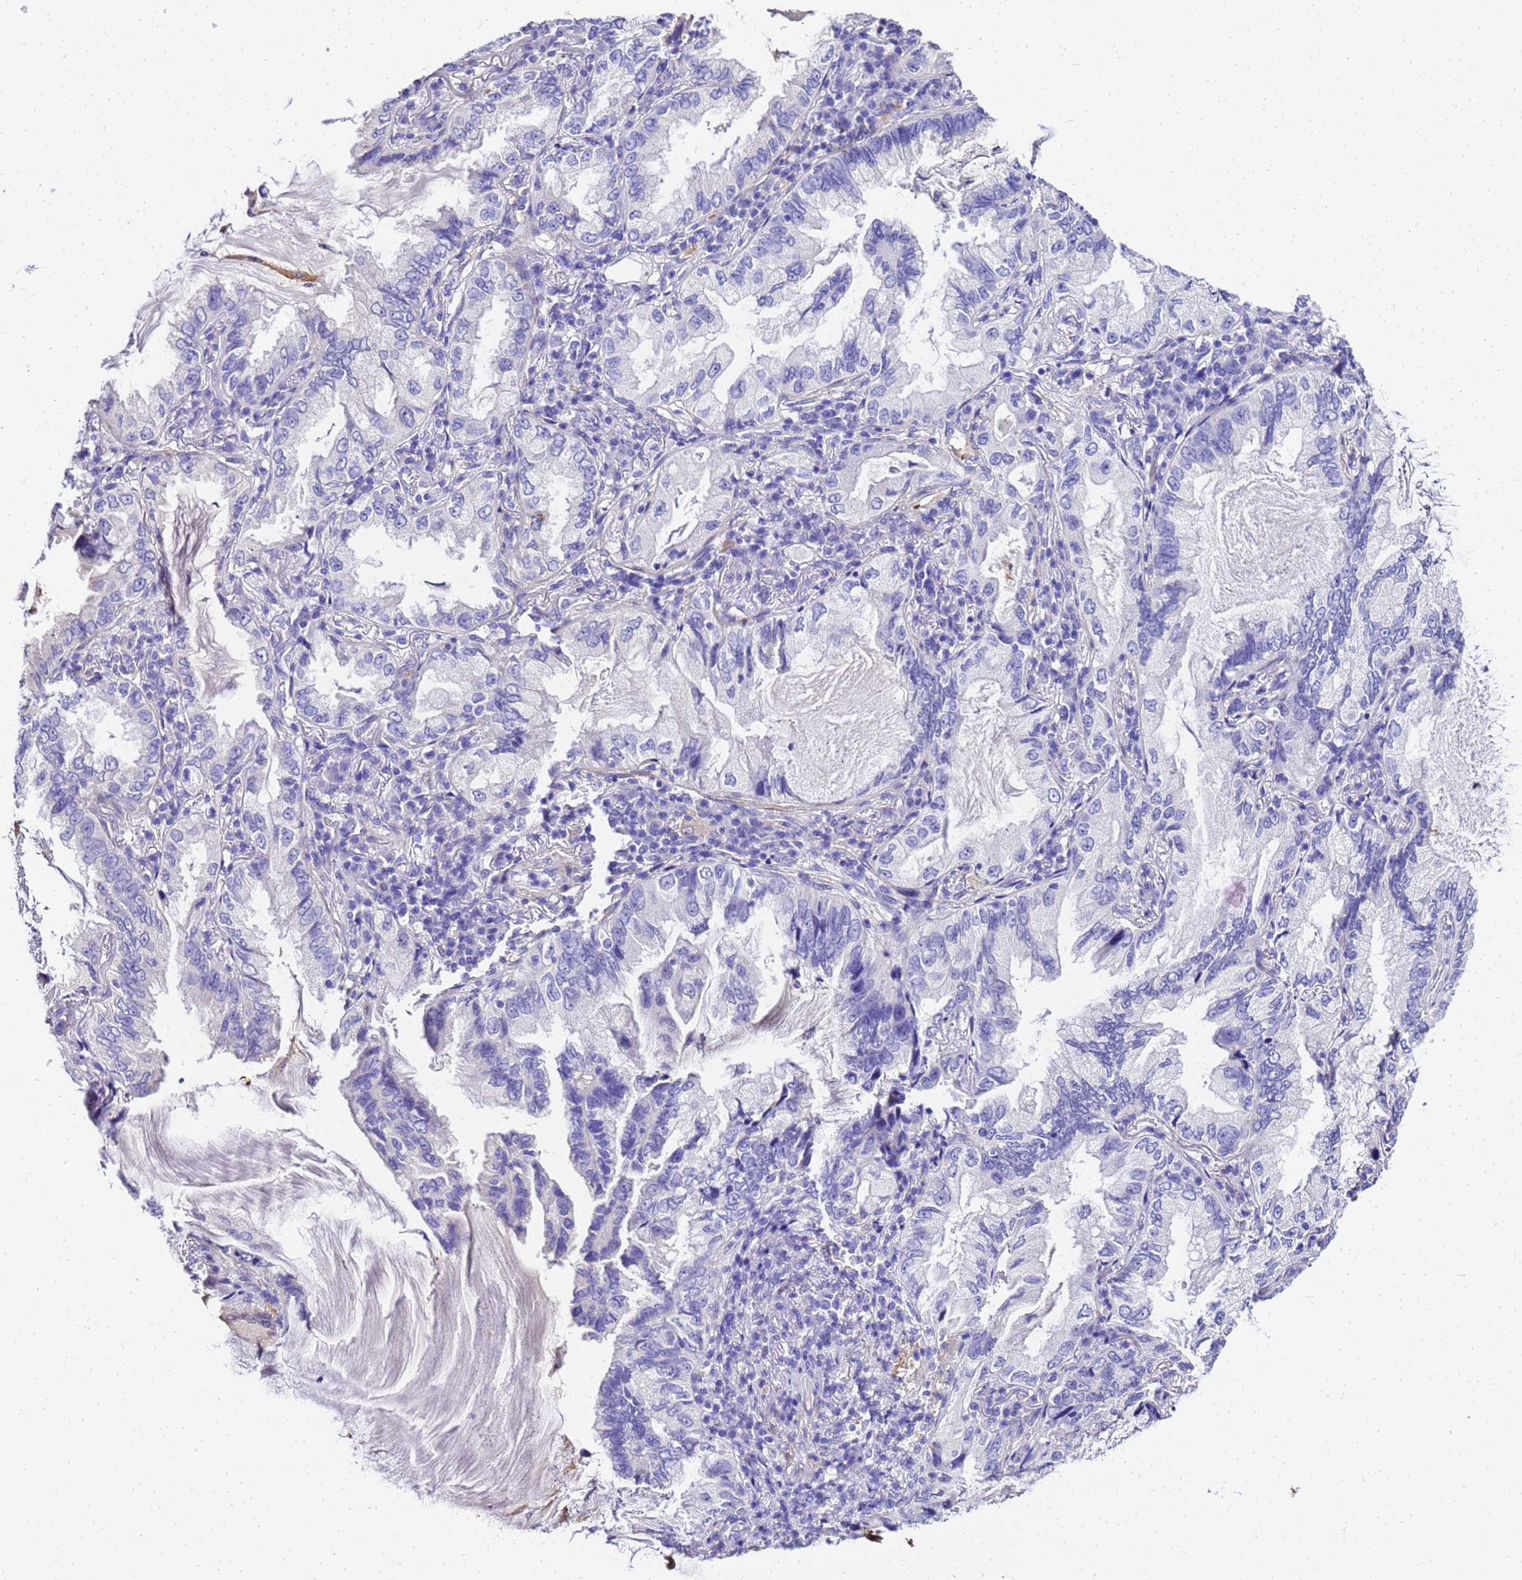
{"staining": {"intensity": "negative", "quantity": "none", "location": "none"}, "tissue": "lung cancer", "cell_type": "Tumor cells", "image_type": "cancer", "snomed": [{"axis": "morphology", "description": "Adenocarcinoma, NOS"}, {"axis": "topography", "description": "Lung"}], "caption": "Tumor cells show no significant protein positivity in adenocarcinoma (lung).", "gene": "HSPB6", "patient": {"sex": "female", "age": 69}}